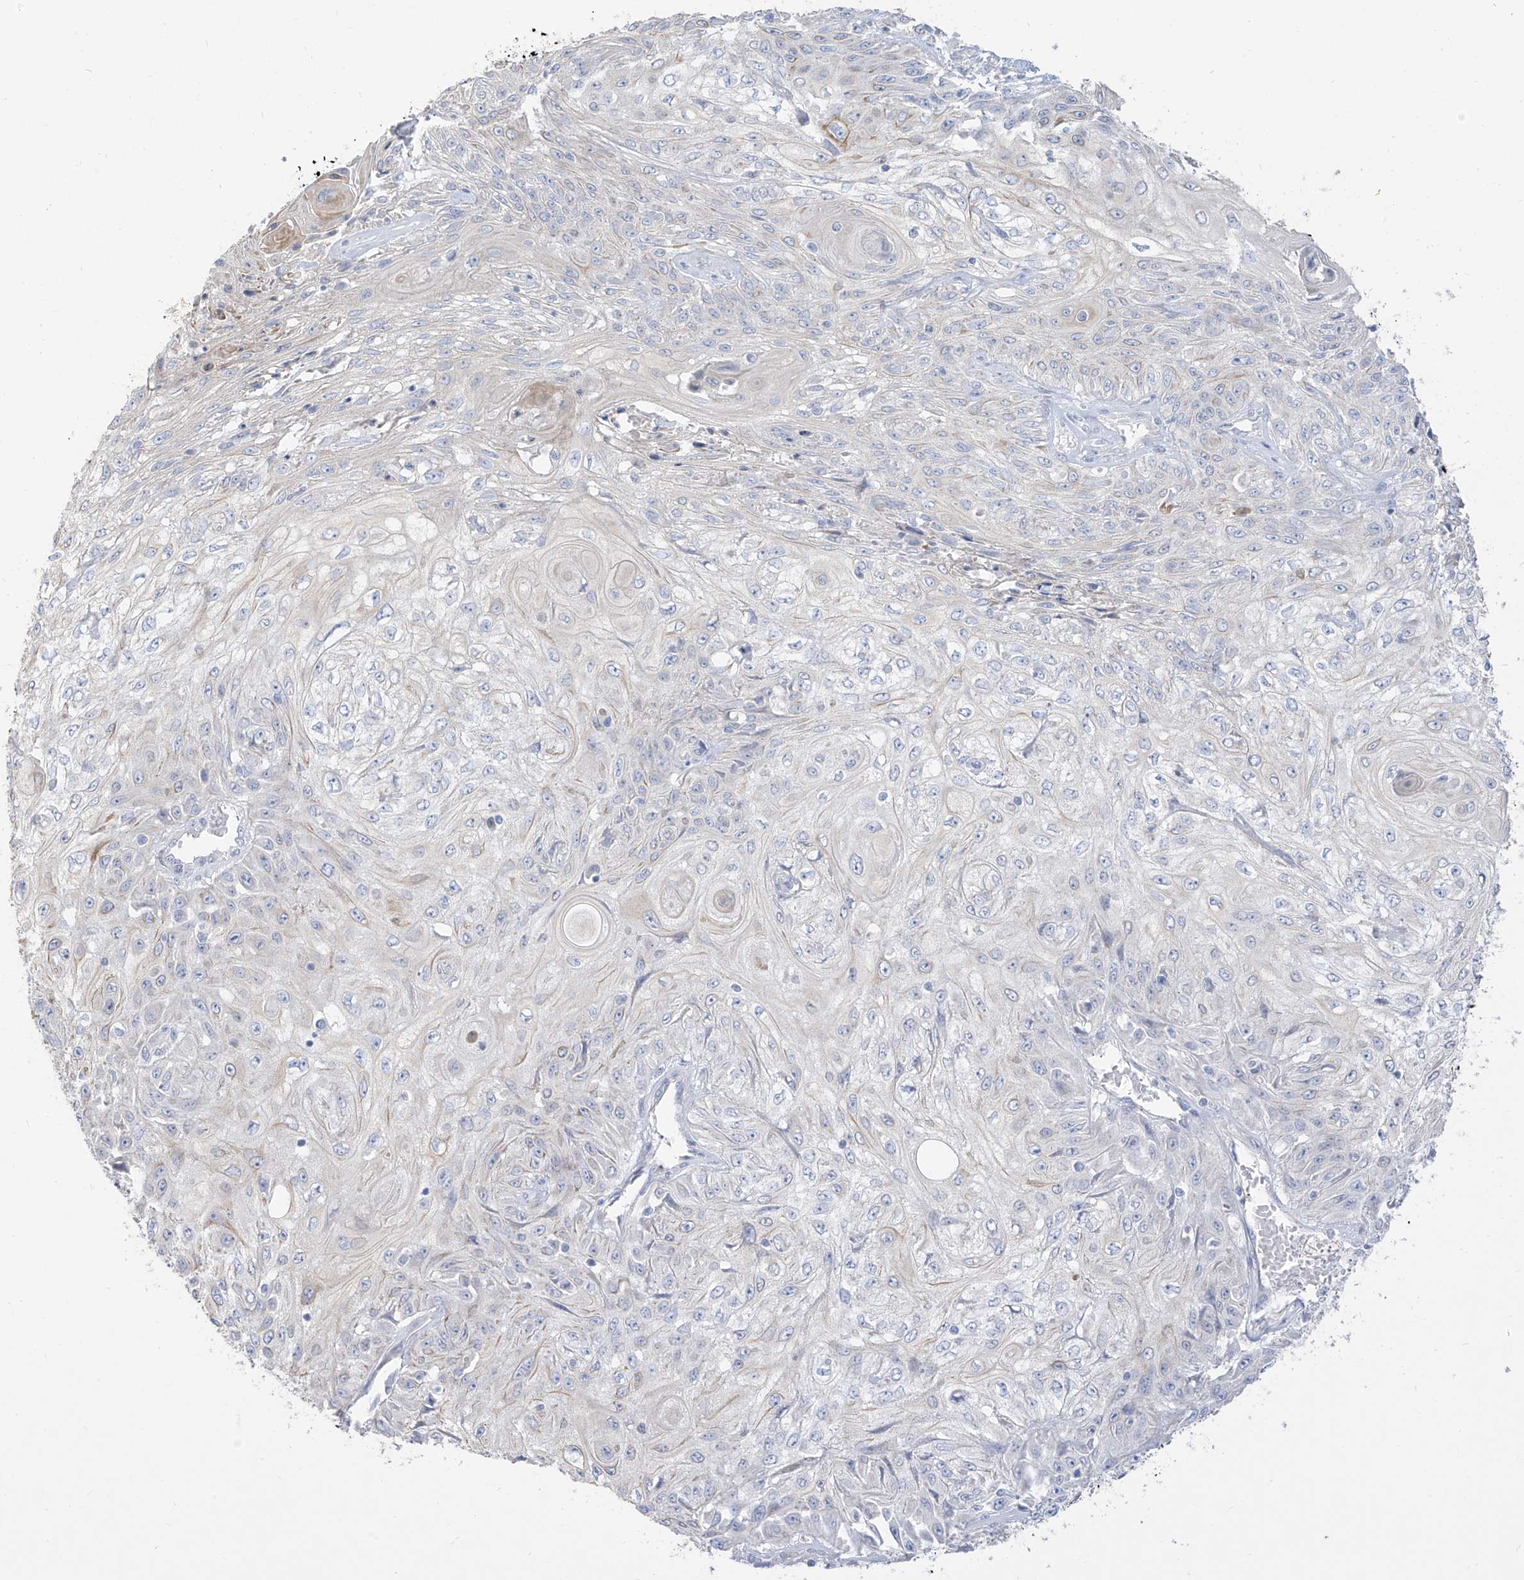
{"staining": {"intensity": "negative", "quantity": "none", "location": "none"}, "tissue": "skin cancer", "cell_type": "Tumor cells", "image_type": "cancer", "snomed": [{"axis": "morphology", "description": "Squamous cell carcinoma, NOS"}, {"axis": "morphology", "description": "Squamous cell carcinoma, metastatic, NOS"}, {"axis": "topography", "description": "Skin"}, {"axis": "topography", "description": "Lymph node"}], "caption": "Skin metastatic squamous cell carcinoma was stained to show a protein in brown. There is no significant expression in tumor cells.", "gene": "ARHGEF40", "patient": {"sex": "male", "age": 75}}